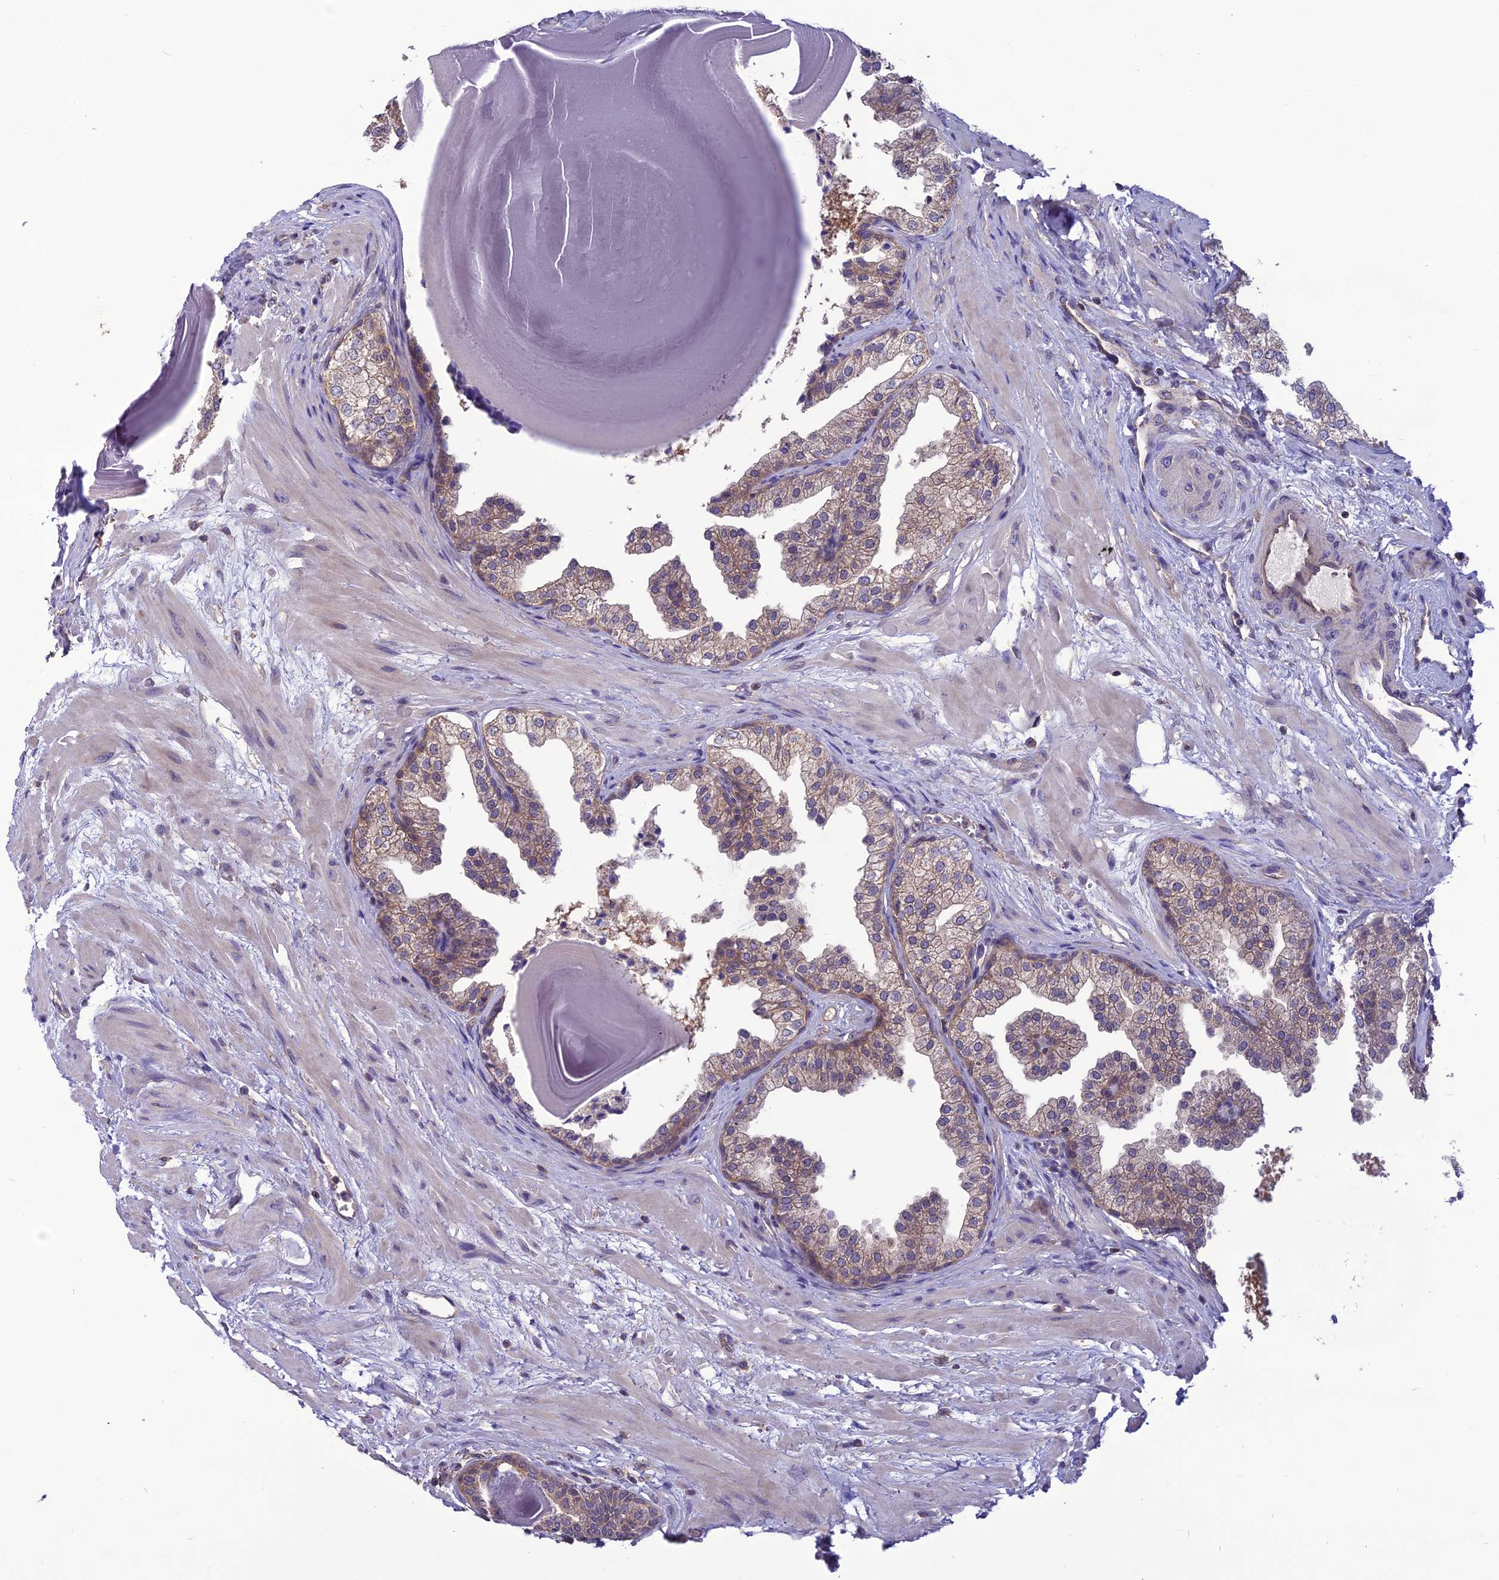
{"staining": {"intensity": "weak", "quantity": "25%-75%", "location": "cytoplasmic/membranous"}, "tissue": "prostate", "cell_type": "Glandular cells", "image_type": "normal", "snomed": [{"axis": "morphology", "description": "Normal tissue, NOS"}, {"axis": "topography", "description": "Prostate"}], "caption": "Protein staining of normal prostate displays weak cytoplasmic/membranous positivity in approximately 25%-75% of glandular cells. (Brightfield microscopy of DAB IHC at high magnification).", "gene": "PSMF1", "patient": {"sex": "male", "age": 48}}